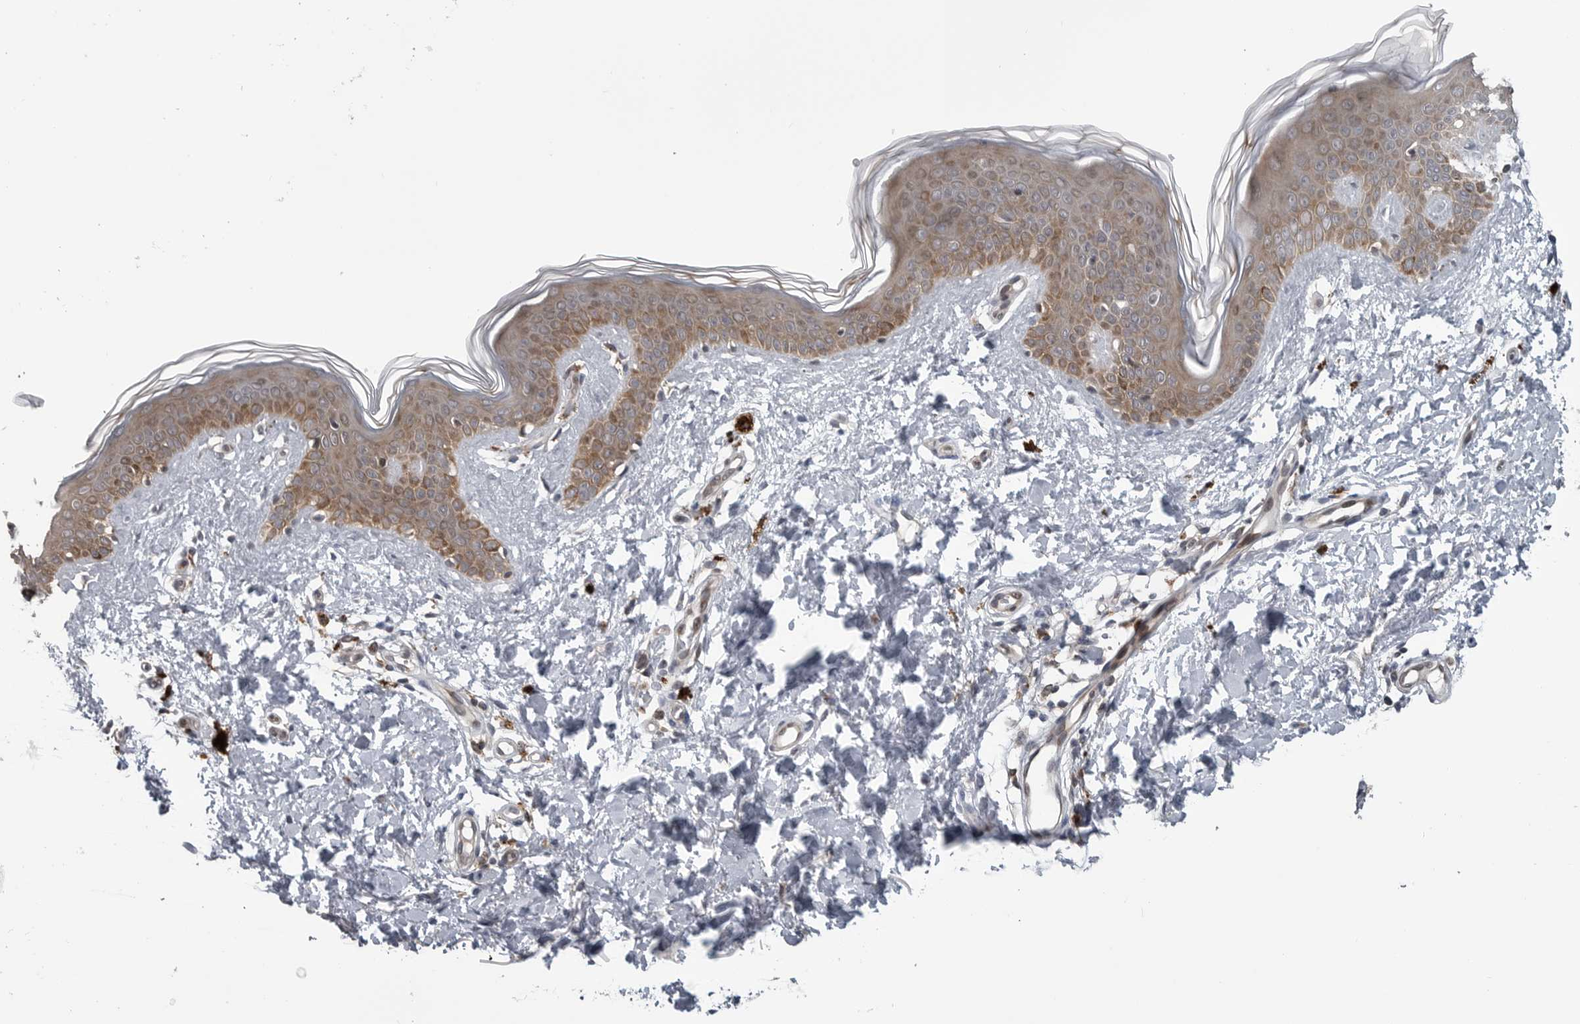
{"staining": {"intensity": "negative", "quantity": "none", "location": "none"}, "tissue": "skin", "cell_type": "Fibroblasts", "image_type": "normal", "snomed": [{"axis": "morphology", "description": "Normal tissue, NOS"}, {"axis": "topography", "description": "Skin"}], "caption": "This is a photomicrograph of immunohistochemistry staining of unremarkable skin, which shows no positivity in fibroblasts.", "gene": "FAAP100", "patient": {"sex": "female", "age": 46}}